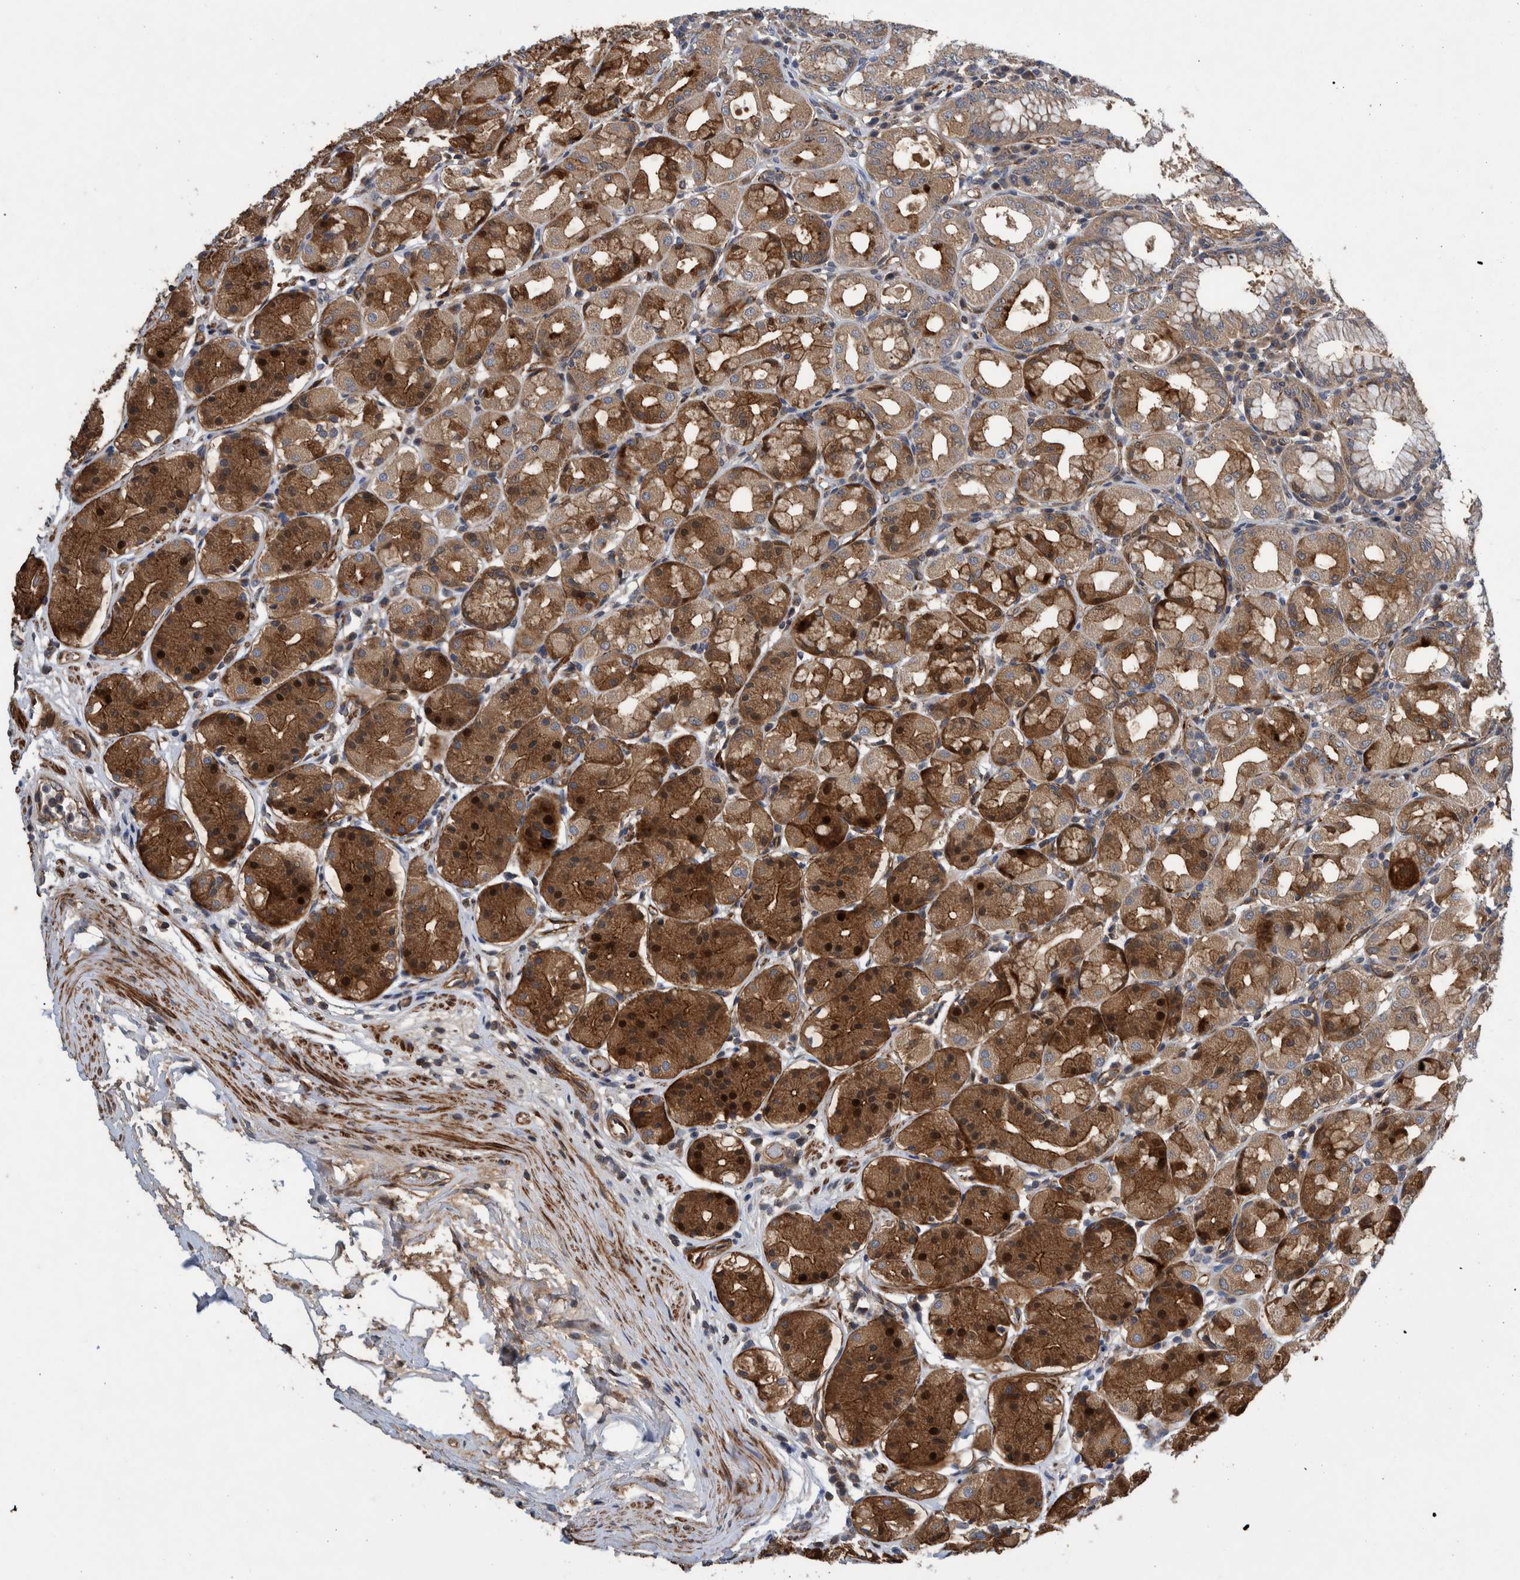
{"staining": {"intensity": "strong", "quantity": "25%-75%", "location": "cytoplasmic/membranous,nuclear"}, "tissue": "stomach", "cell_type": "Glandular cells", "image_type": "normal", "snomed": [{"axis": "morphology", "description": "Normal tissue, NOS"}, {"axis": "topography", "description": "Stomach"}, {"axis": "topography", "description": "Stomach, lower"}], "caption": "Immunohistochemical staining of unremarkable human stomach demonstrates strong cytoplasmic/membranous,nuclear protein staining in about 25%-75% of glandular cells. Nuclei are stained in blue.", "gene": "GRPEL2", "patient": {"sex": "female", "age": 56}}